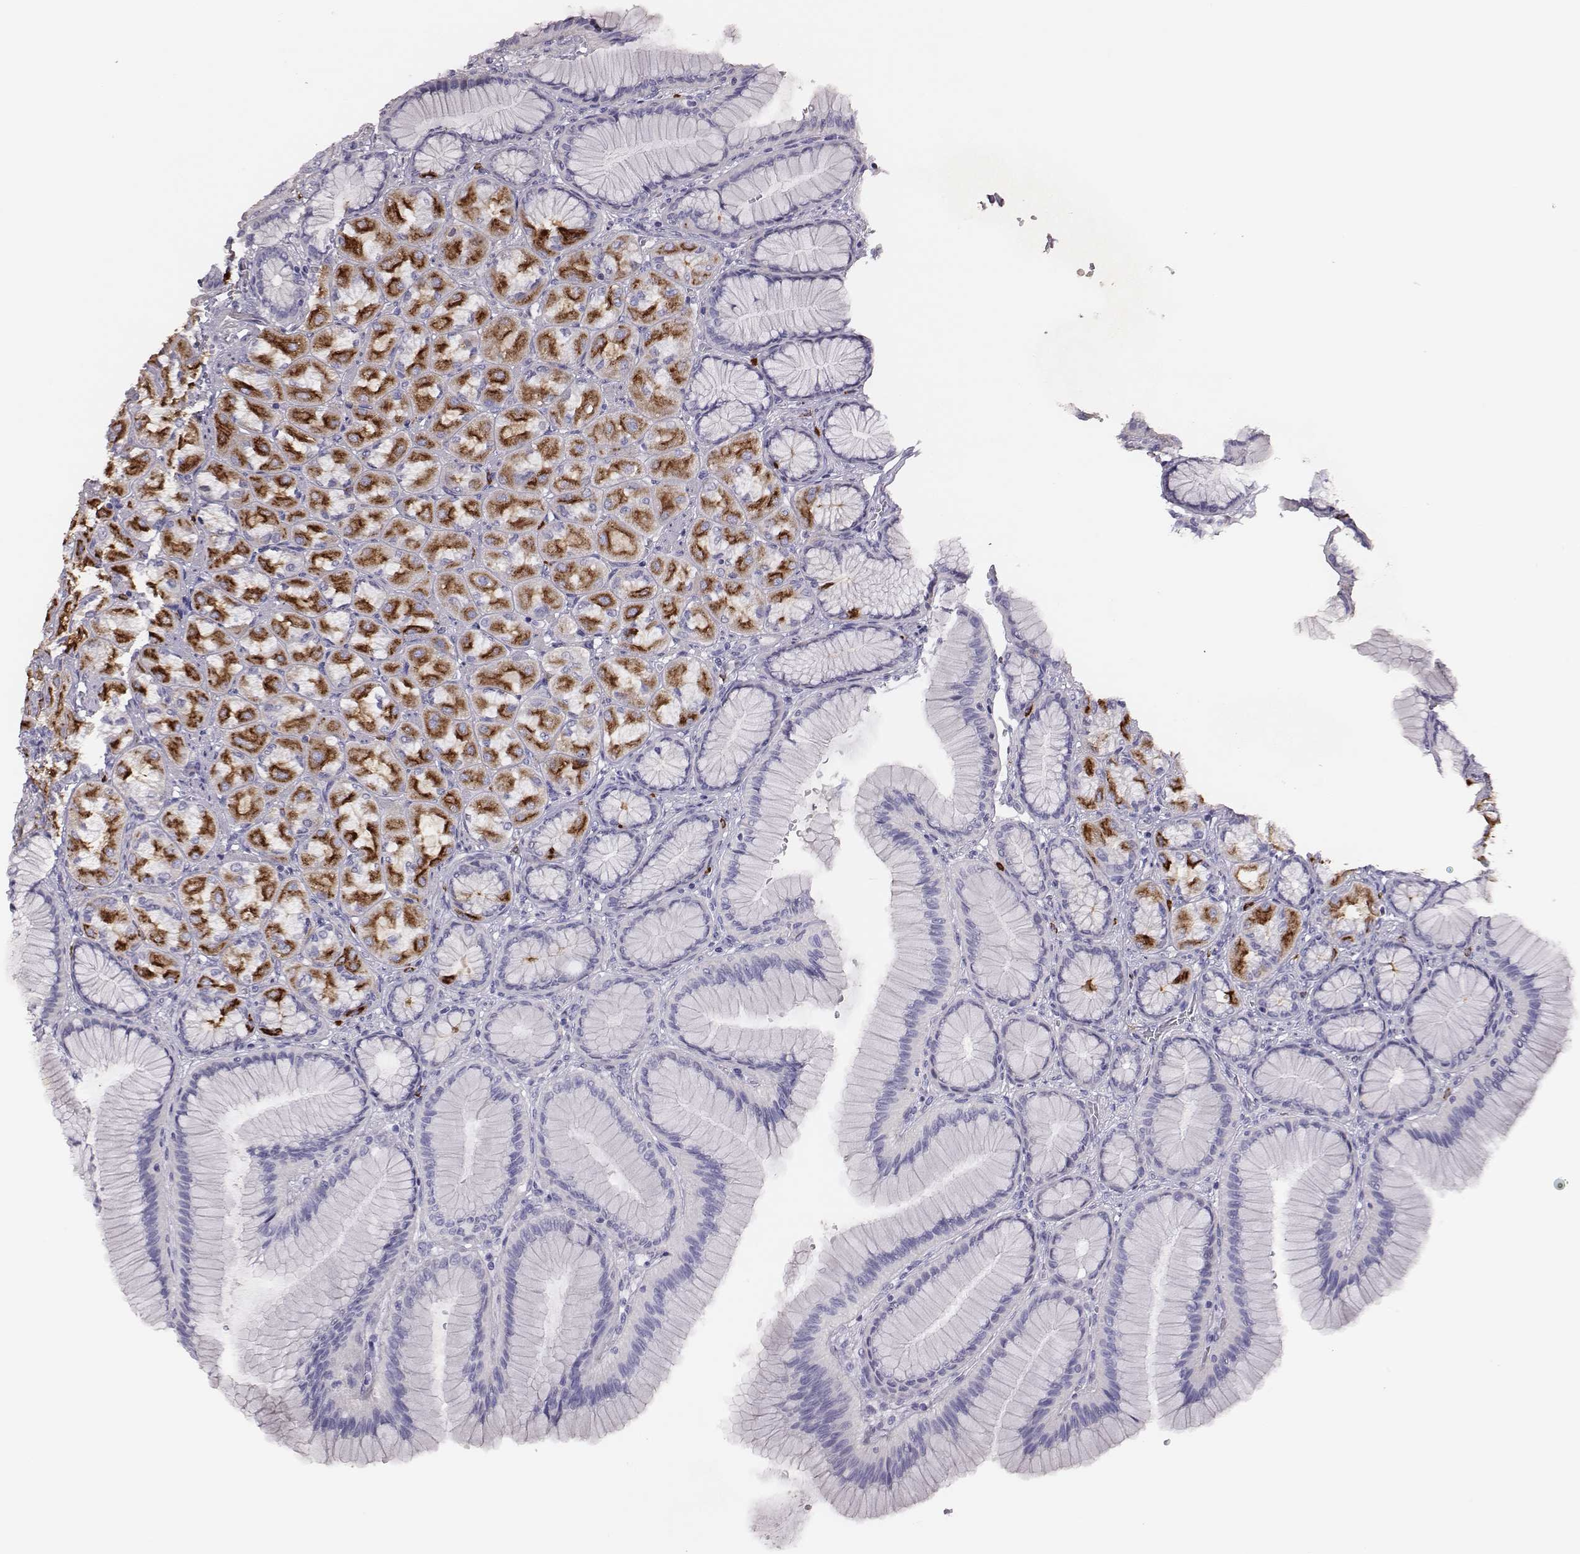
{"staining": {"intensity": "strong", "quantity": "25%-75%", "location": "cytoplasmic/membranous"}, "tissue": "stomach", "cell_type": "Glandular cells", "image_type": "normal", "snomed": [{"axis": "morphology", "description": "Normal tissue, NOS"}, {"axis": "morphology", "description": "Adenocarcinoma, NOS"}, {"axis": "morphology", "description": "Adenocarcinoma, High grade"}, {"axis": "topography", "description": "Stomach, upper"}, {"axis": "topography", "description": "Stomach"}], "caption": "IHC image of unremarkable human stomach stained for a protein (brown), which exhibits high levels of strong cytoplasmic/membranous staining in approximately 25%-75% of glandular cells.", "gene": "P2RY10", "patient": {"sex": "female", "age": 65}}